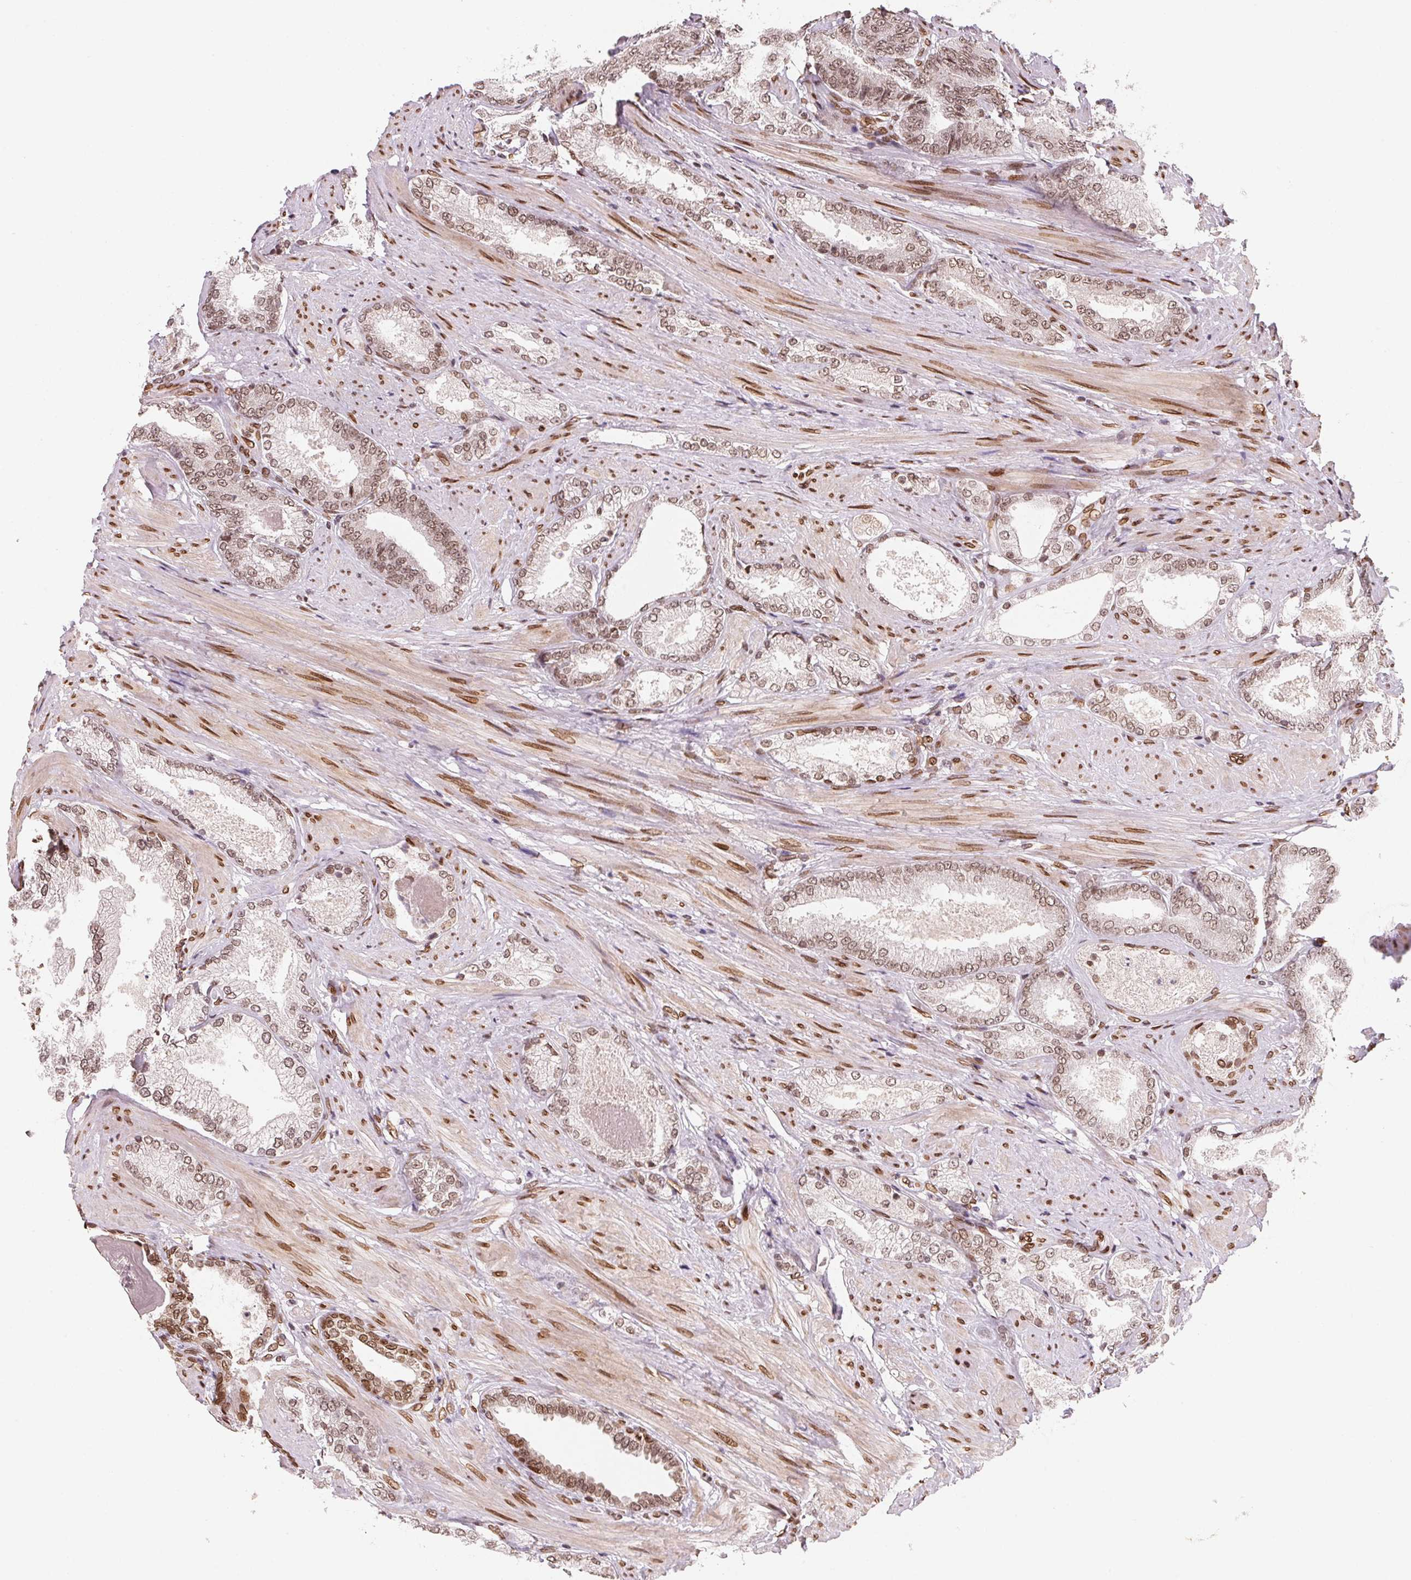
{"staining": {"intensity": "weak", "quantity": ">75%", "location": "cytoplasmic/membranous,nuclear"}, "tissue": "prostate cancer", "cell_type": "Tumor cells", "image_type": "cancer", "snomed": [{"axis": "morphology", "description": "Adenocarcinoma, High grade"}, {"axis": "topography", "description": "Prostate and seminal vesicle, NOS"}], "caption": "The histopathology image exhibits staining of prostate cancer, revealing weak cytoplasmic/membranous and nuclear protein expression (brown color) within tumor cells. Nuclei are stained in blue.", "gene": "SAP30BP", "patient": {"sex": "male", "age": 61}}